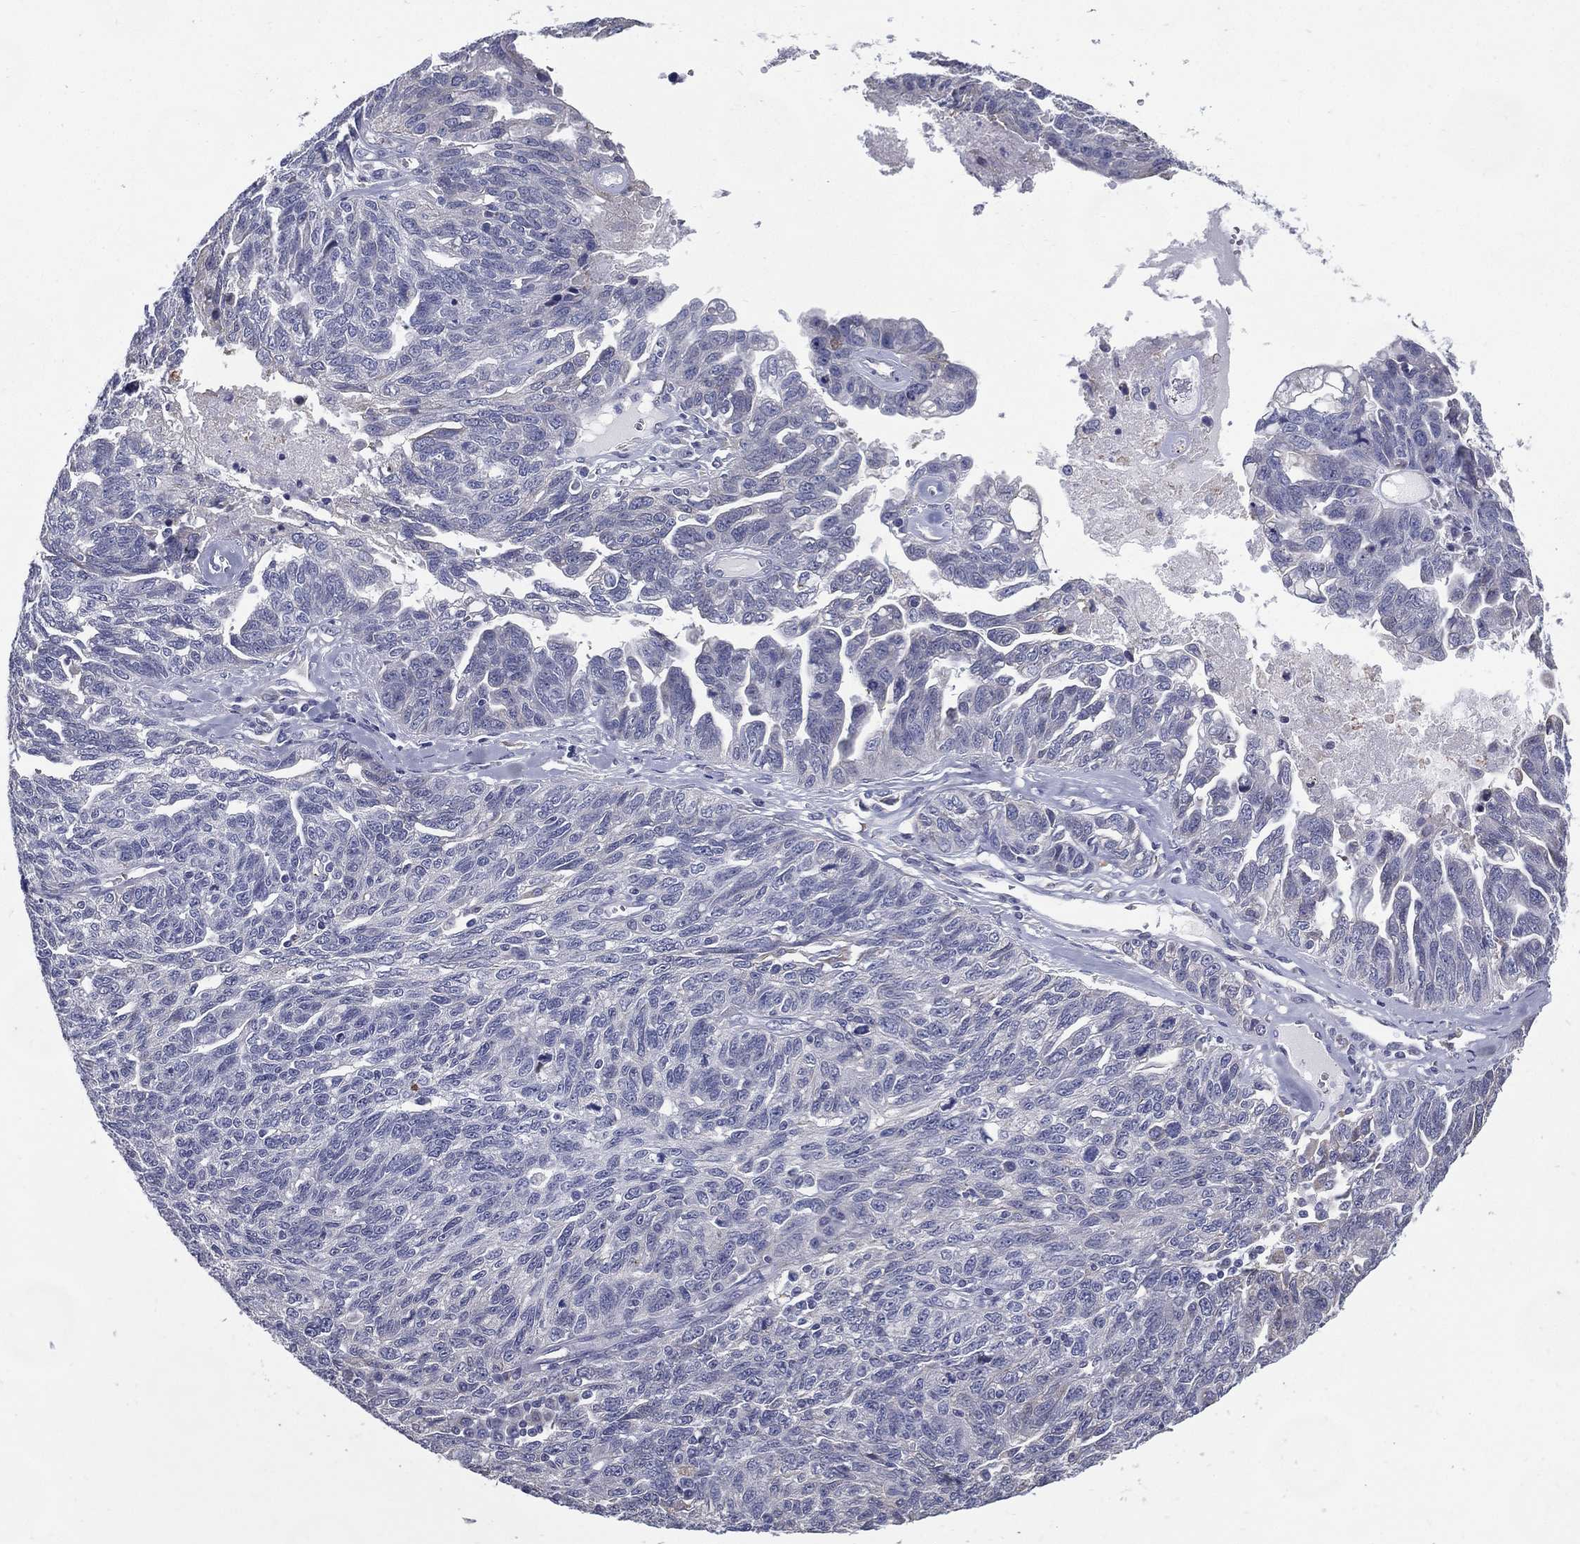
{"staining": {"intensity": "negative", "quantity": "none", "location": "none"}, "tissue": "ovarian cancer", "cell_type": "Tumor cells", "image_type": "cancer", "snomed": [{"axis": "morphology", "description": "Cystadenocarcinoma, serous, NOS"}, {"axis": "topography", "description": "Ovary"}], "caption": "Tumor cells are negative for protein expression in human ovarian cancer (serous cystadenocarcinoma).", "gene": "C19orf18", "patient": {"sex": "female", "age": 71}}